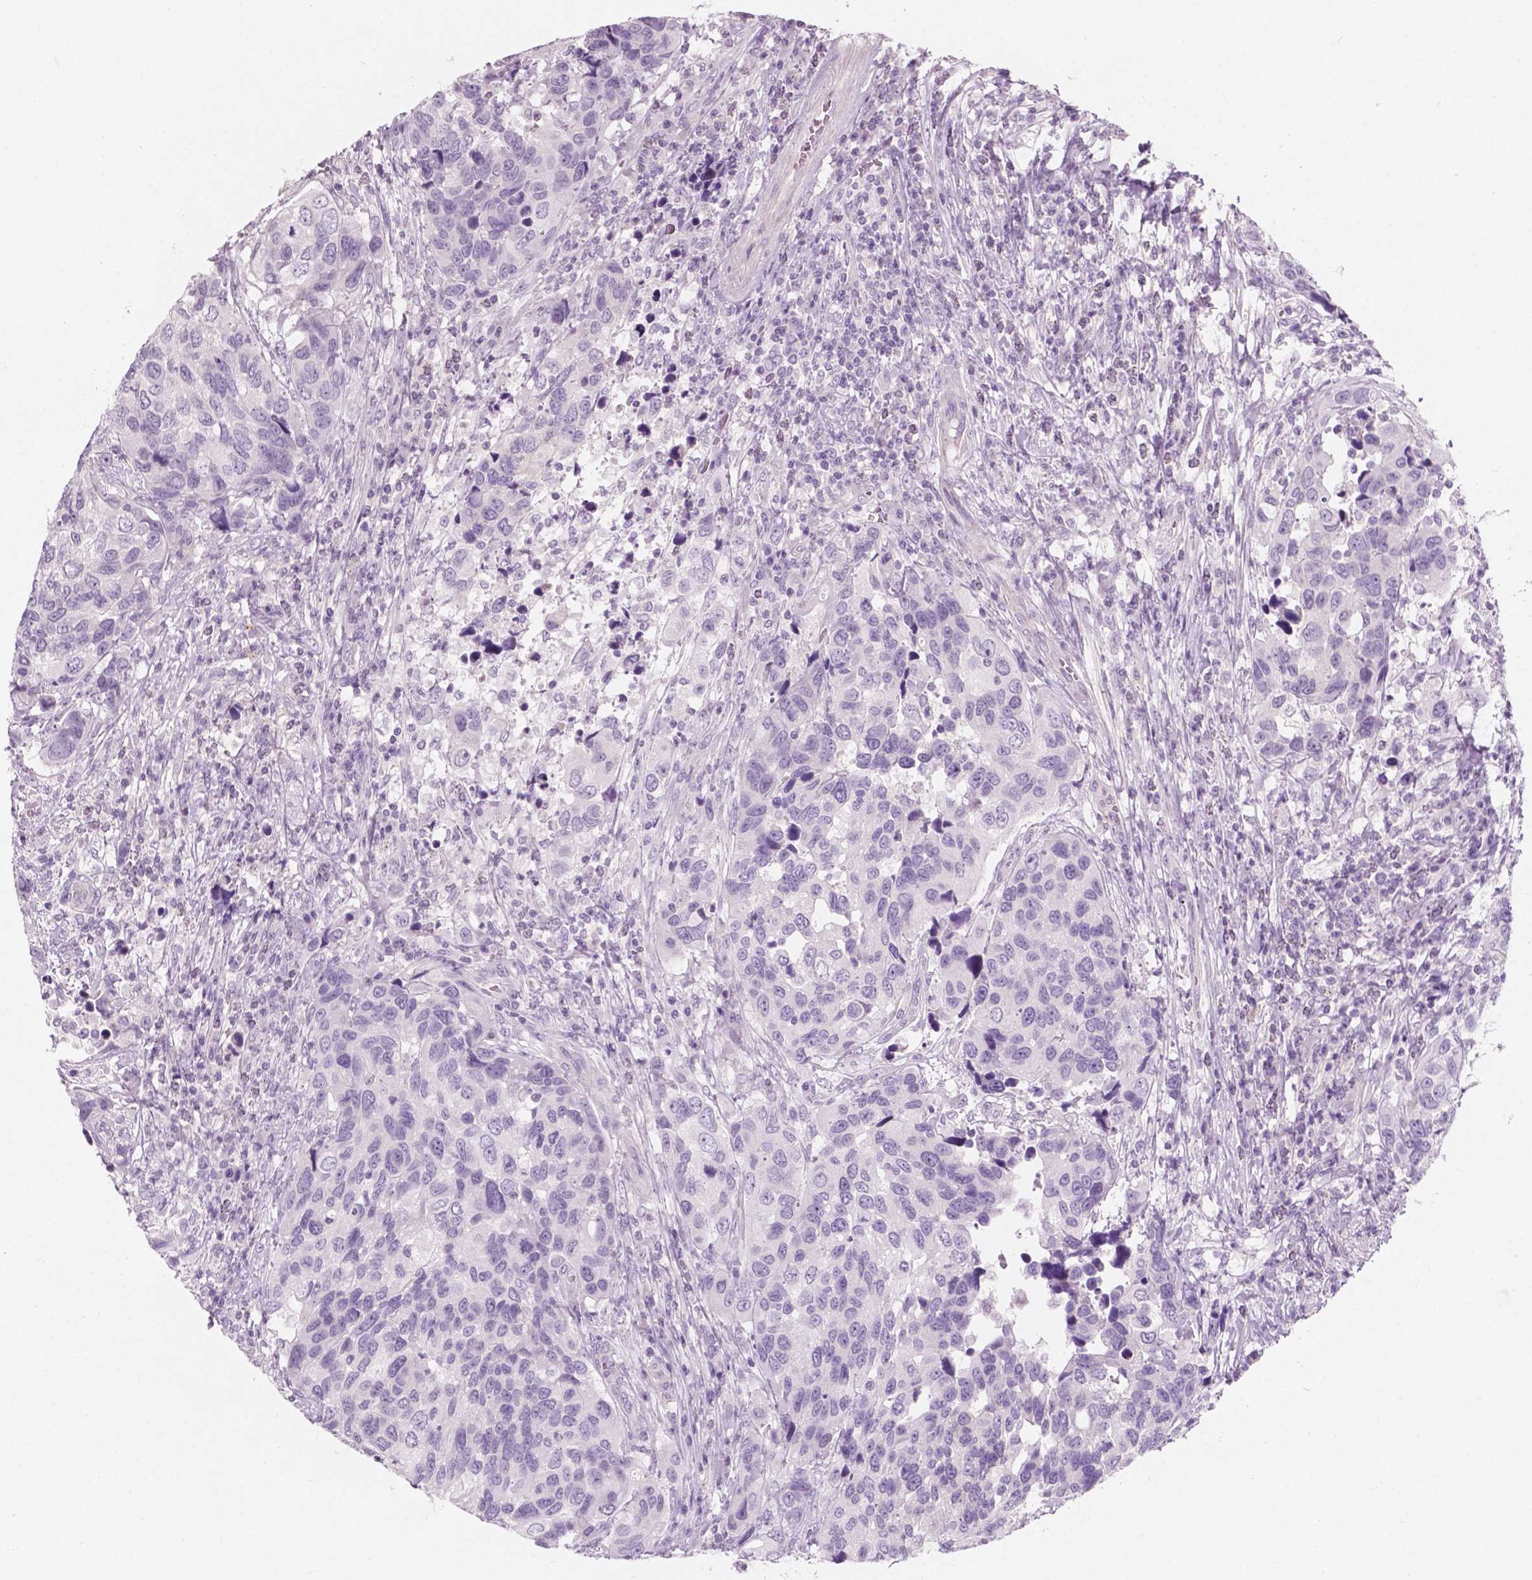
{"staining": {"intensity": "negative", "quantity": "none", "location": "none"}, "tissue": "urothelial cancer", "cell_type": "Tumor cells", "image_type": "cancer", "snomed": [{"axis": "morphology", "description": "Urothelial carcinoma, High grade"}, {"axis": "topography", "description": "Urinary bladder"}], "caption": "IHC image of high-grade urothelial carcinoma stained for a protein (brown), which reveals no positivity in tumor cells.", "gene": "AWAT1", "patient": {"sex": "male", "age": 60}}